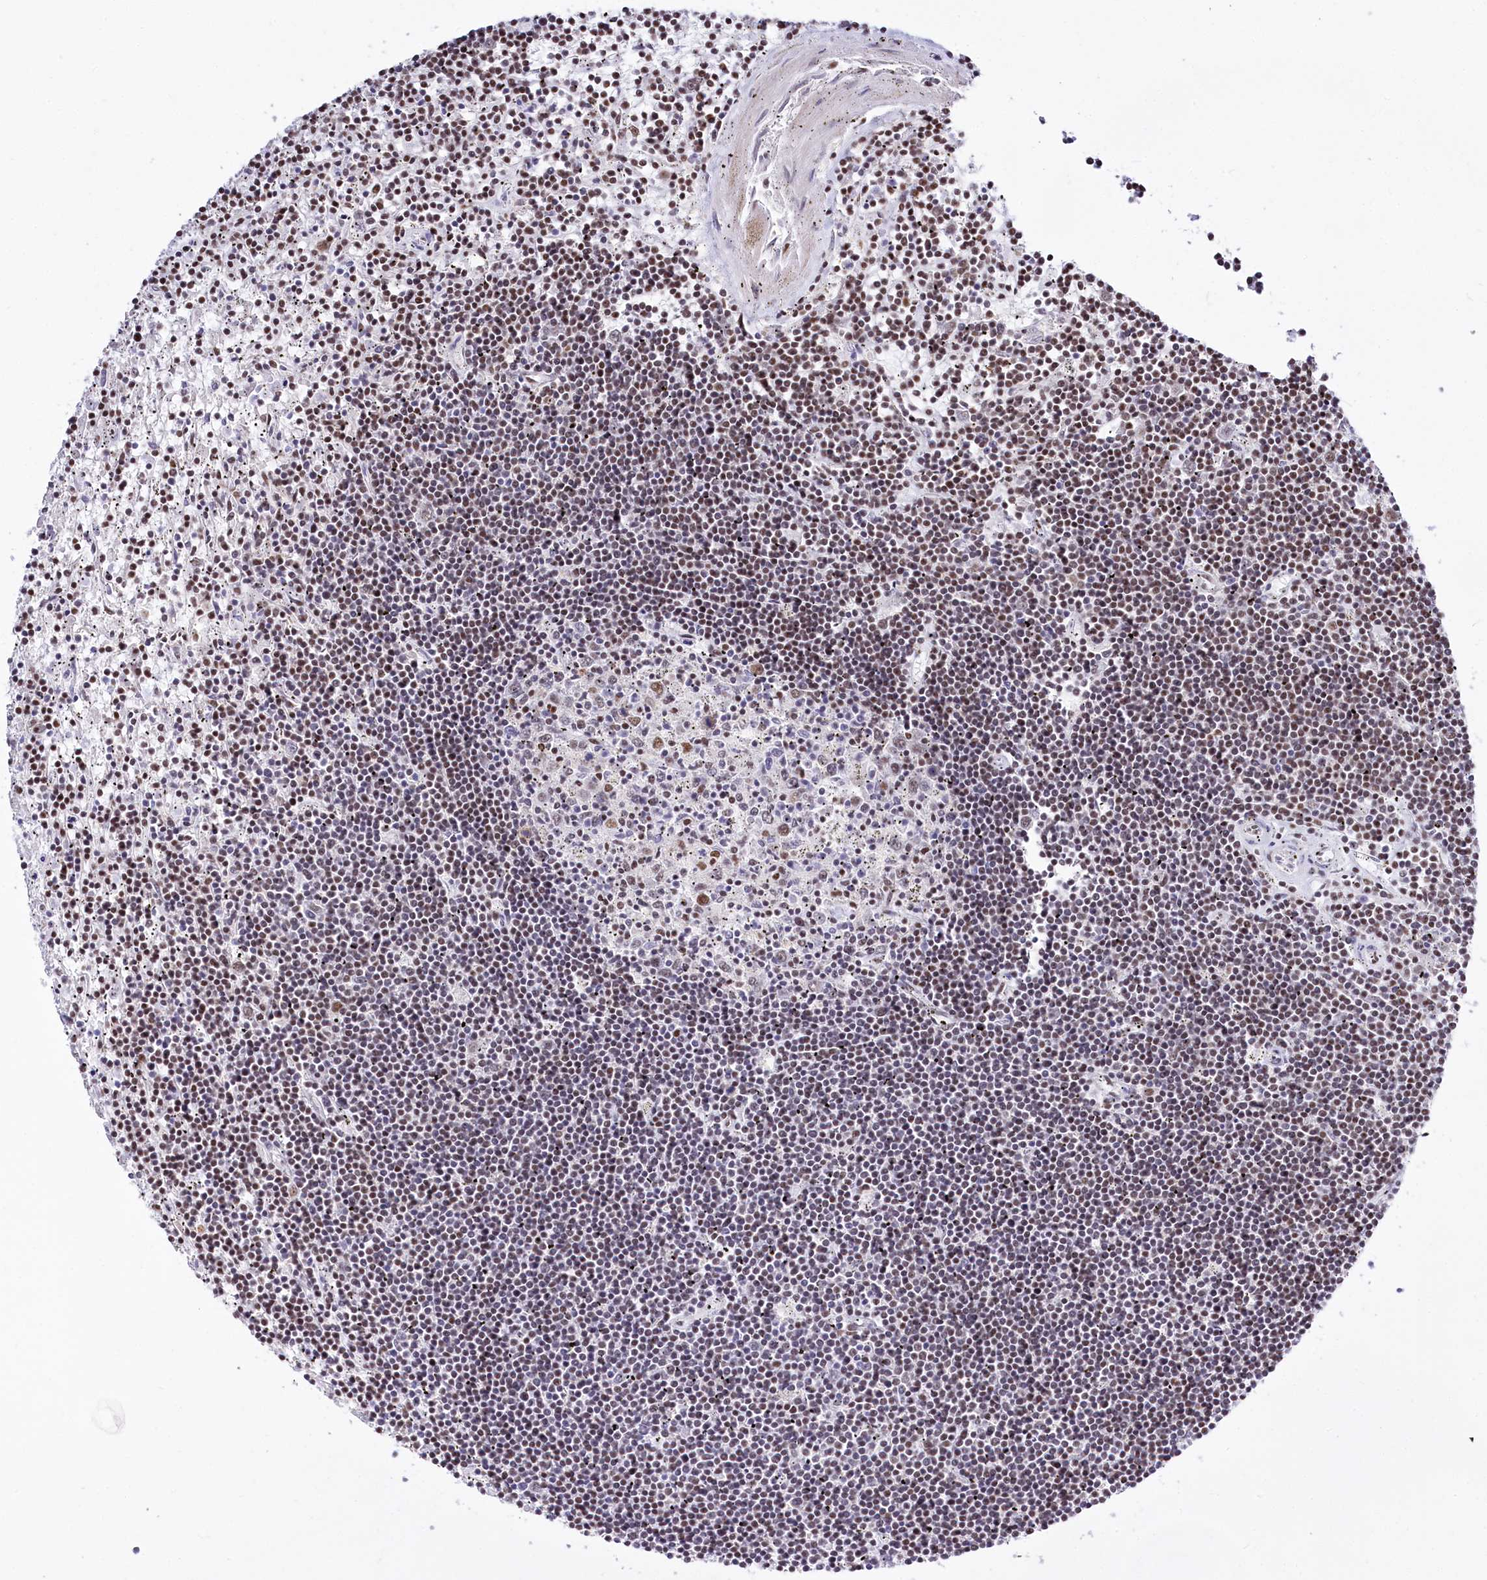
{"staining": {"intensity": "moderate", "quantity": "25%-75%", "location": "nuclear"}, "tissue": "lymphoma", "cell_type": "Tumor cells", "image_type": "cancer", "snomed": [{"axis": "morphology", "description": "Malignant lymphoma, non-Hodgkin's type, Low grade"}, {"axis": "topography", "description": "Spleen"}], "caption": "Tumor cells display medium levels of moderate nuclear expression in approximately 25%-75% of cells in malignant lymphoma, non-Hodgkin's type (low-grade).", "gene": "POU4F3", "patient": {"sex": "male", "age": 76}}